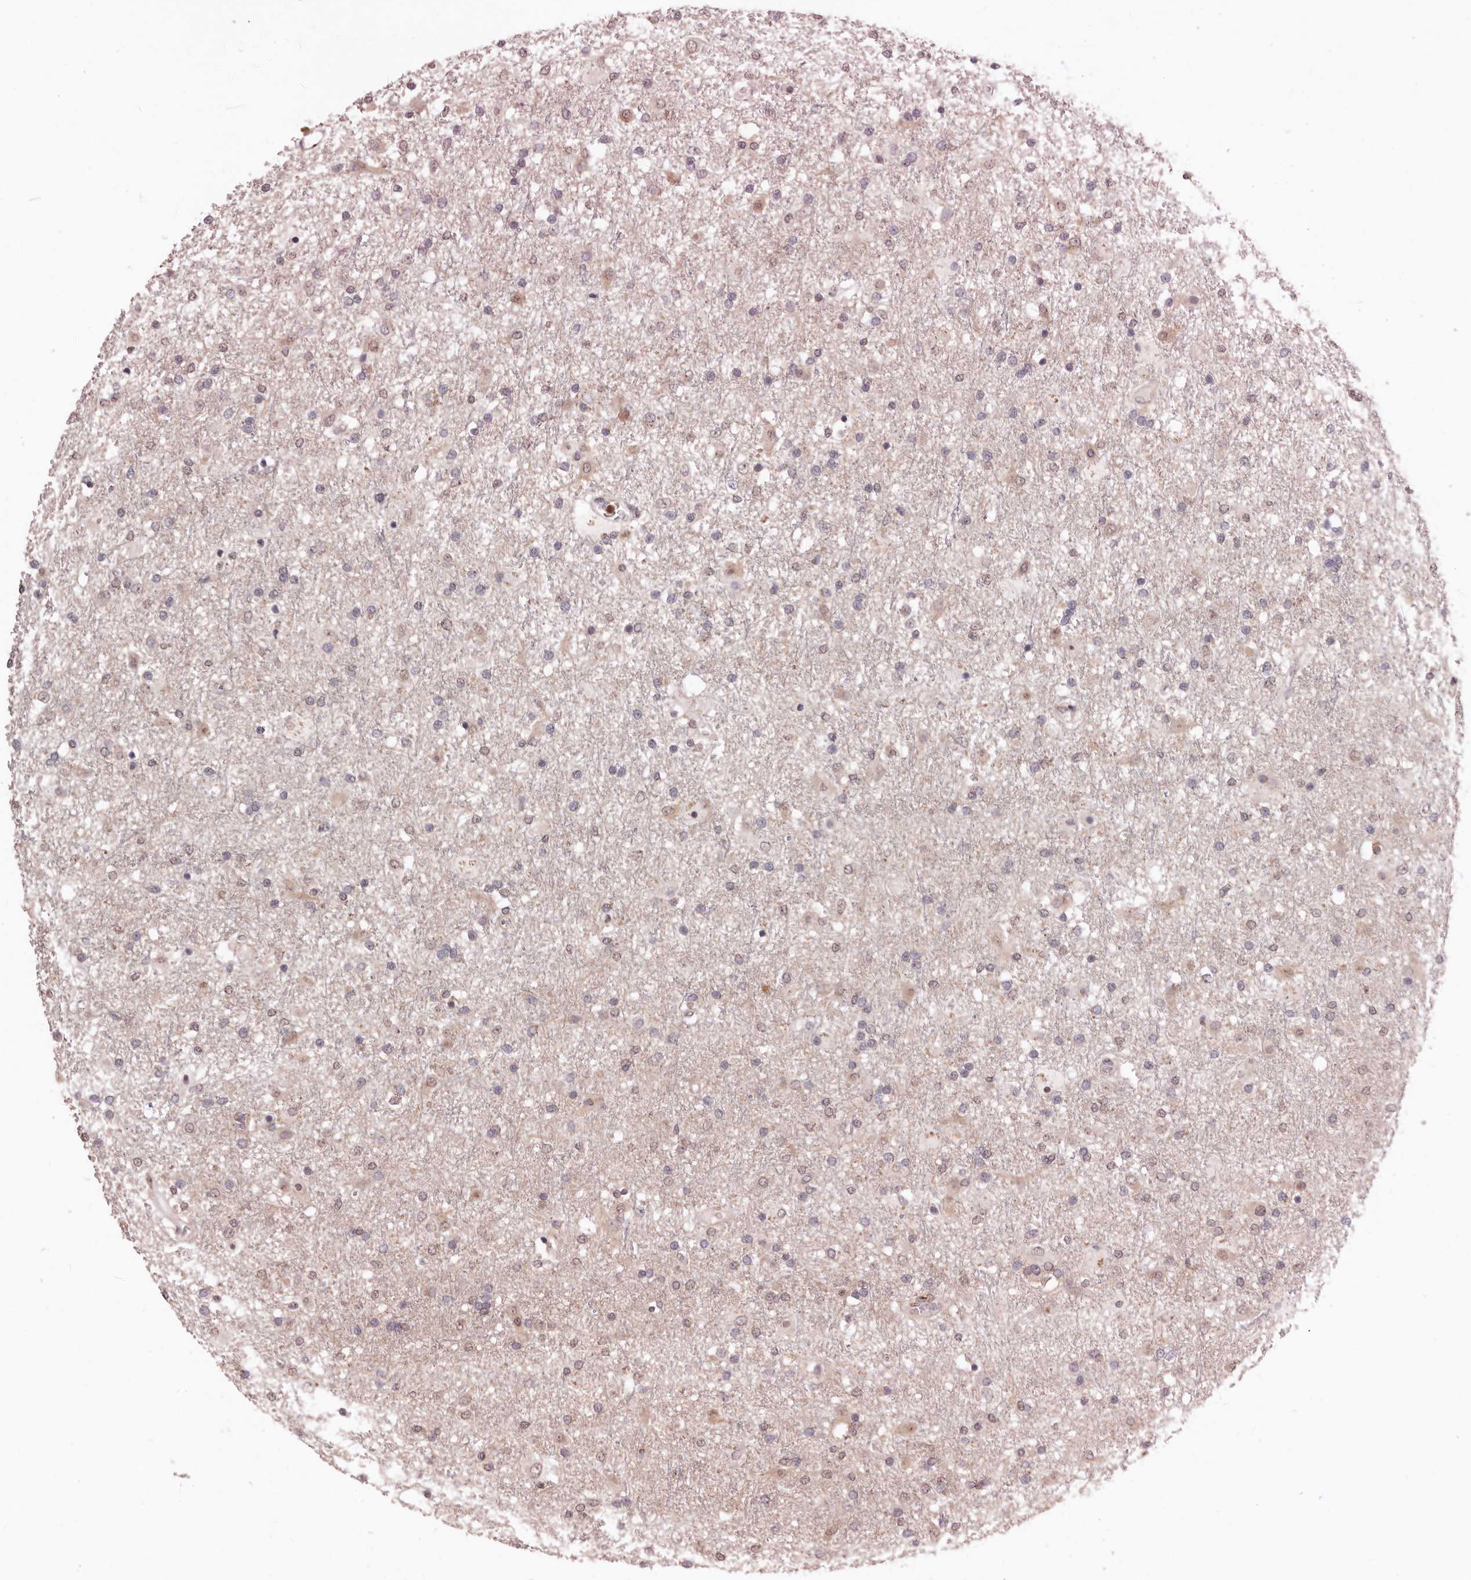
{"staining": {"intensity": "negative", "quantity": "none", "location": "none"}, "tissue": "glioma", "cell_type": "Tumor cells", "image_type": "cancer", "snomed": [{"axis": "morphology", "description": "Glioma, malignant, Low grade"}, {"axis": "topography", "description": "Brain"}], "caption": "Immunohistochemistry (IHC) photomicrograph of neoplastic tissue: glioma stained with DAB (3,3'-diaminobenzidine) demonstrates no significant protein positivity in tumor cells.", "gene": "SULT1E1", "patient": {"sex": "male", "age": 65}}